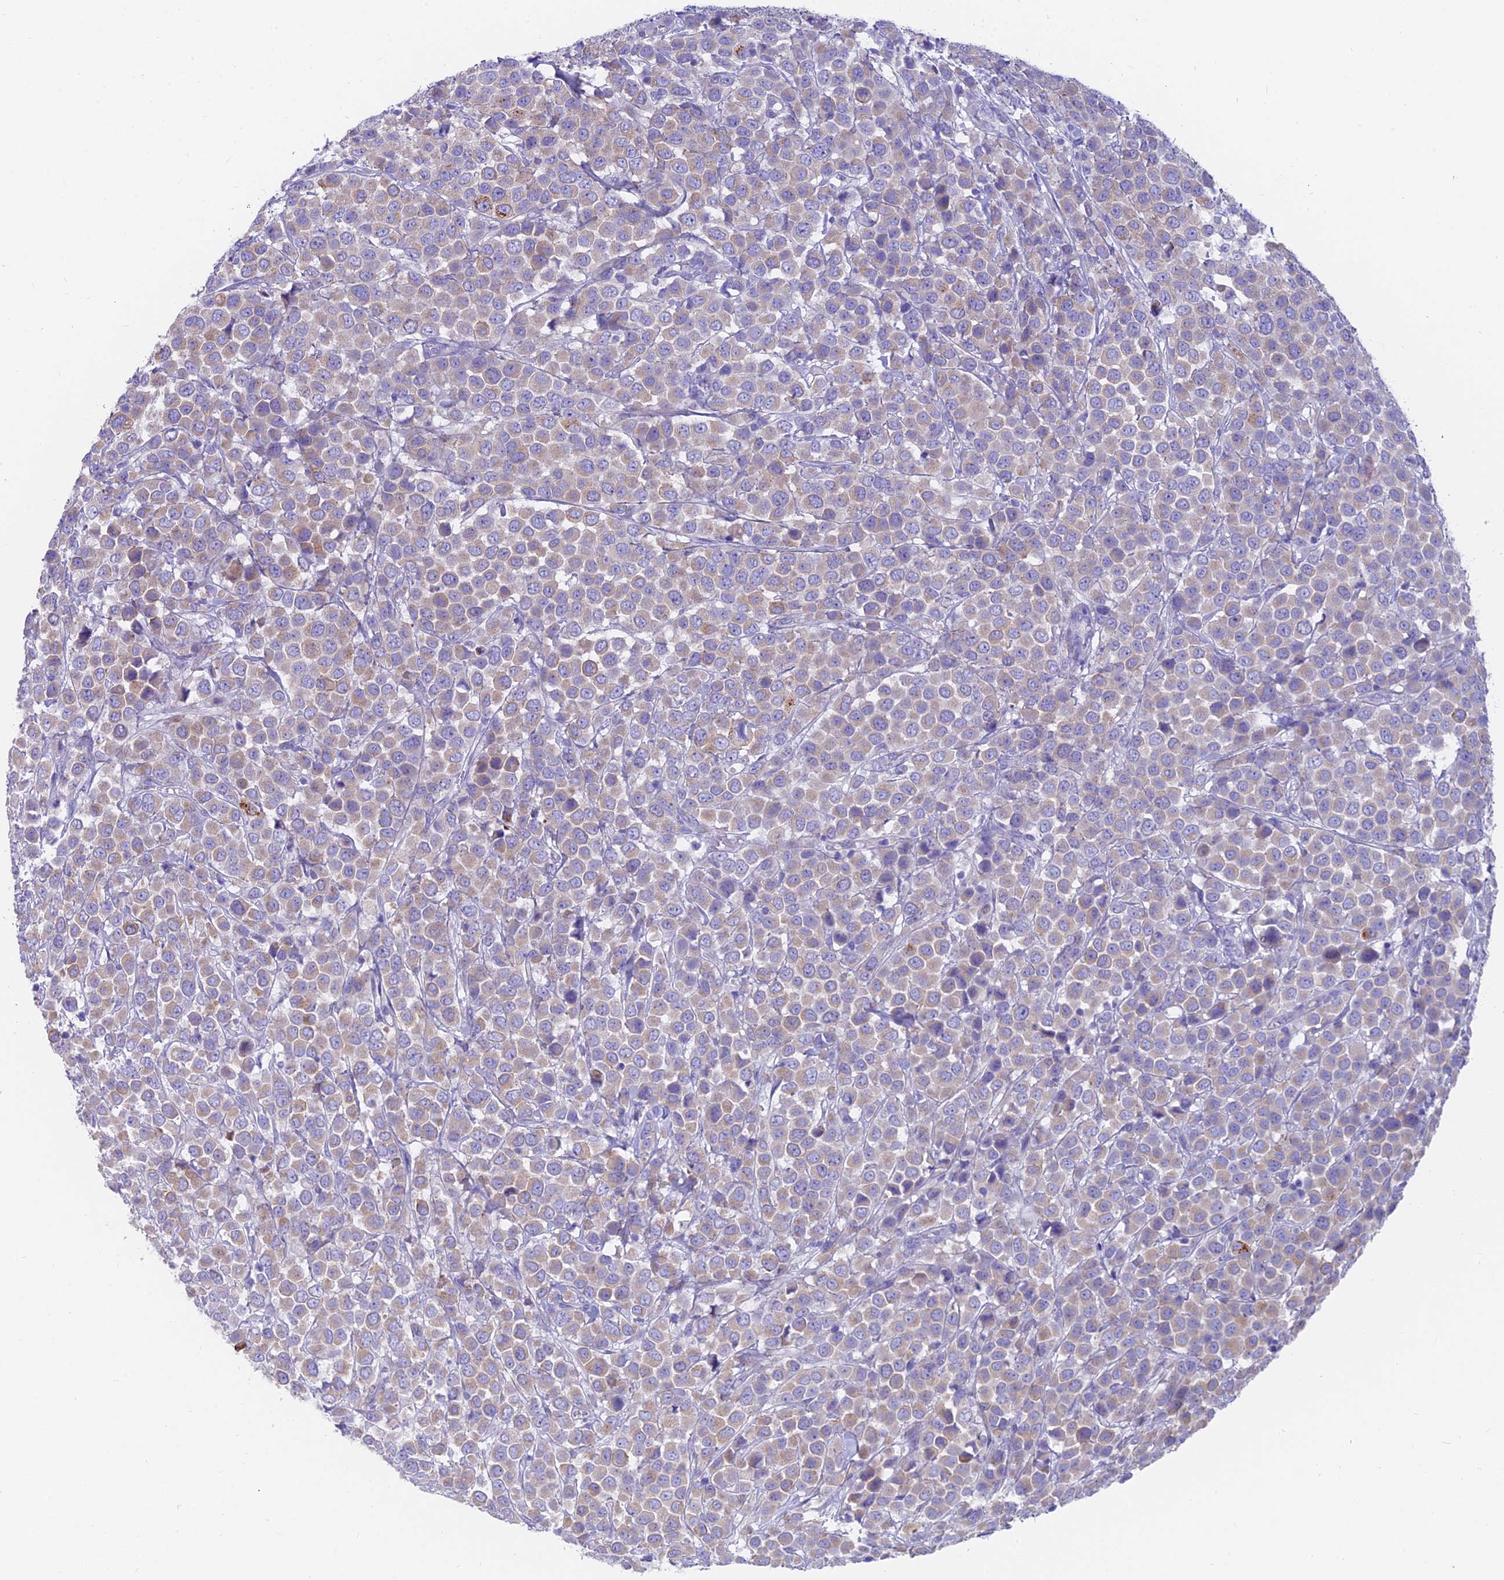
{"staining": {"intensity": "weak", "quantity": ">75%", "location": "cytoplasmic/membranous"}, "tissue": "breast cancer", "cell_type": "Tumor cells", "image_type": "cancer", "snomed": [{"axis": "morphology", "description": "Duct carcinoma"}, {"axis": "topography", "description": "Breast"}], "caption": "Immunohistochemistry (DAB (3,3'-diaminobenzidine)) staining of human breast cancer exhibits weak cytoplasmic/membranous protein staining in approximately >75% of tumor cells.", "gene": "FAM168B", "patient": {"sex": "female", "age": 61}}